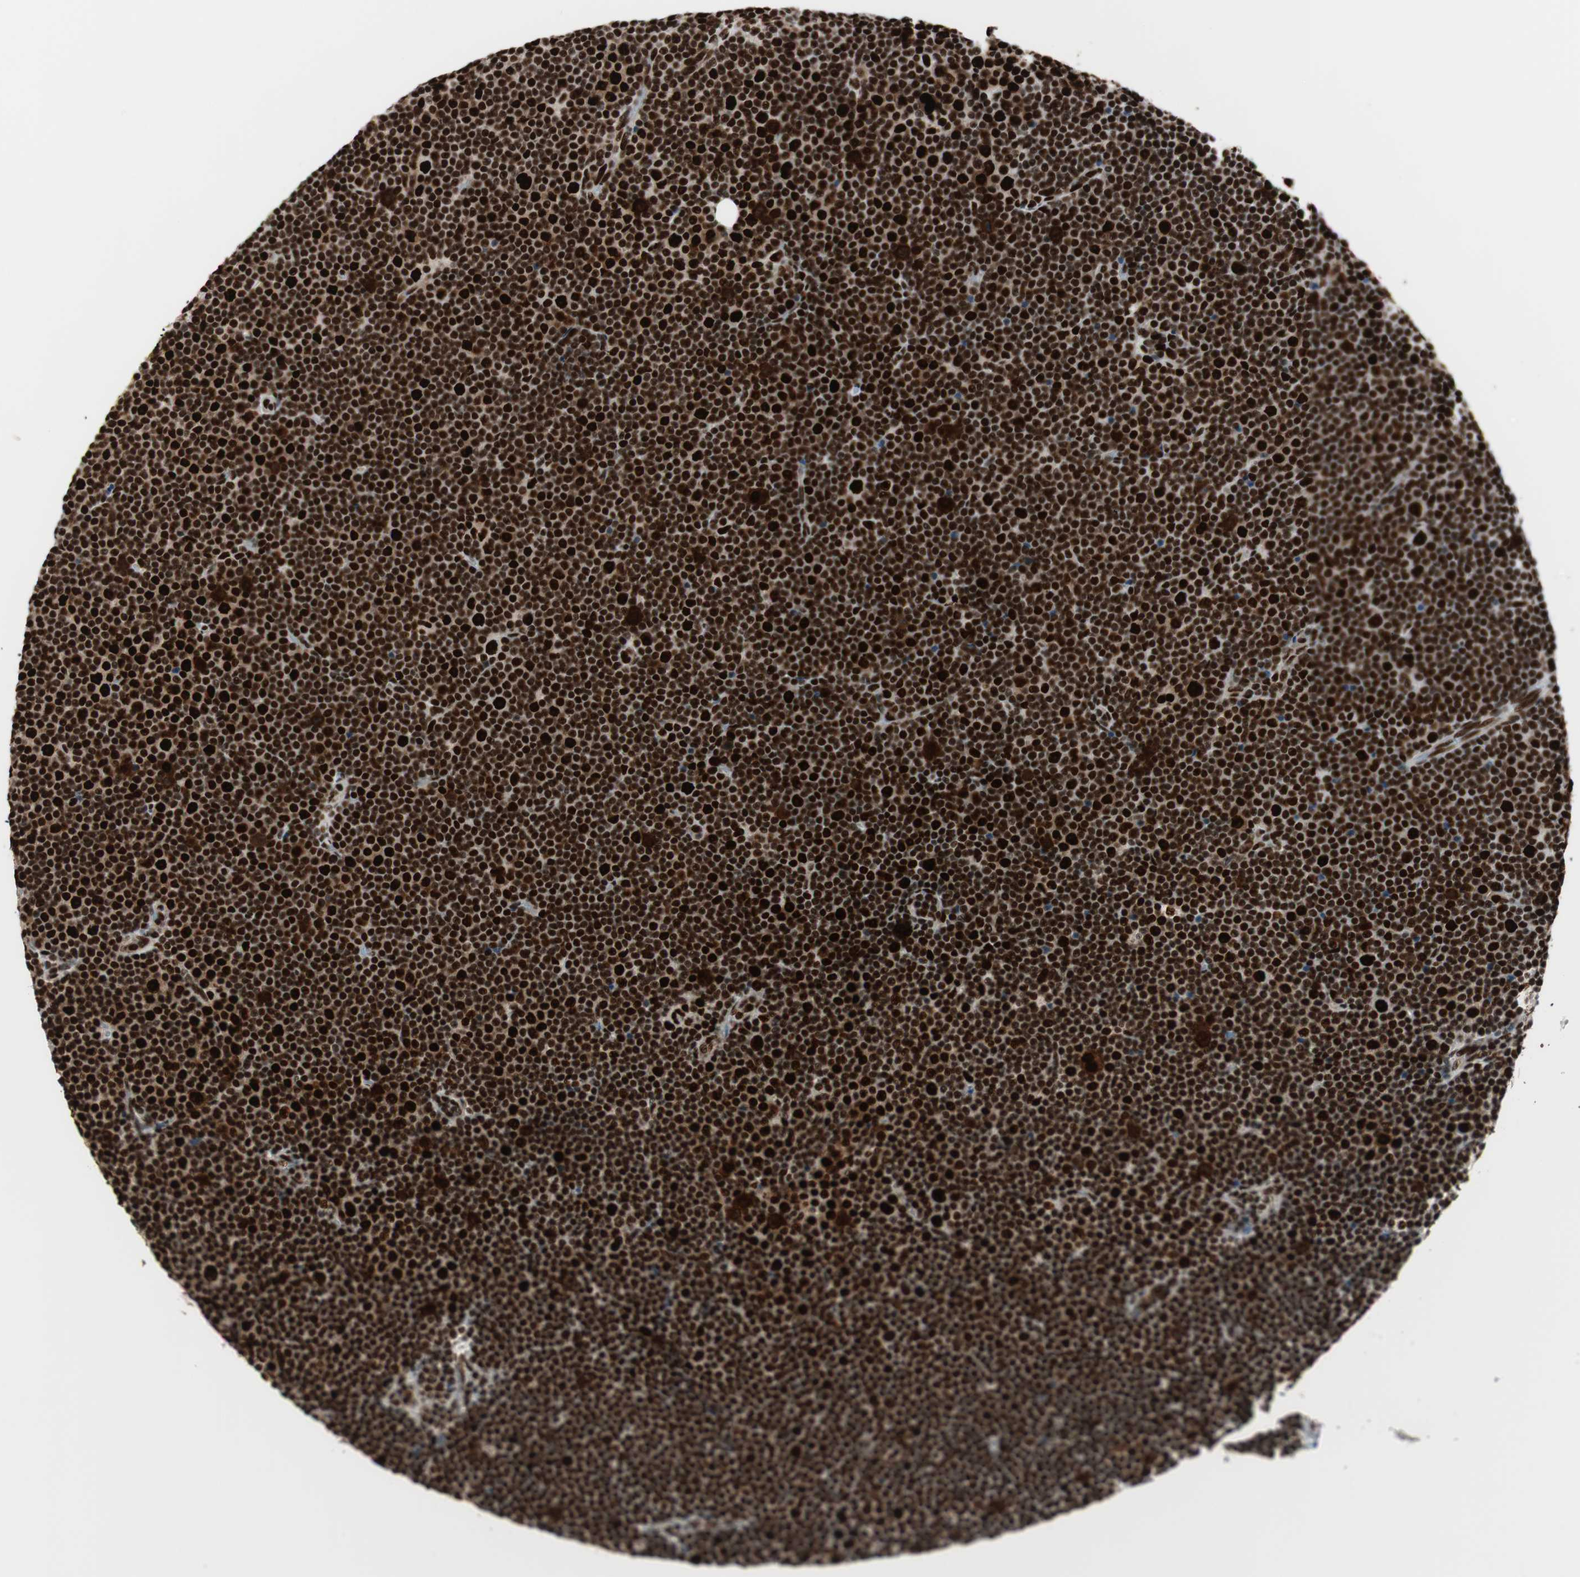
{"staining": {"intensity": "strong", "quantity": ">75%", "location": "nuclear"}, "tissue": "lymphoma", "cell_type": "Tumor cells", "image_type": "cancer", "snomed": [{"axis": "morphology", "description": "Malignant lymphoma, non-Hodgkin's type, Low grade"}, {"axis": "topography", "description": "Lymph node"}], "caption": "Protein staining of low-grade malignant lymphoma, non-Hodgkin's type tissue shows strong nuclear positivity in about >75% of tumor cells. Nuclei are stained in blue.", "gene": "PSME3", "patient": {"sex": "female", "age": 67}}